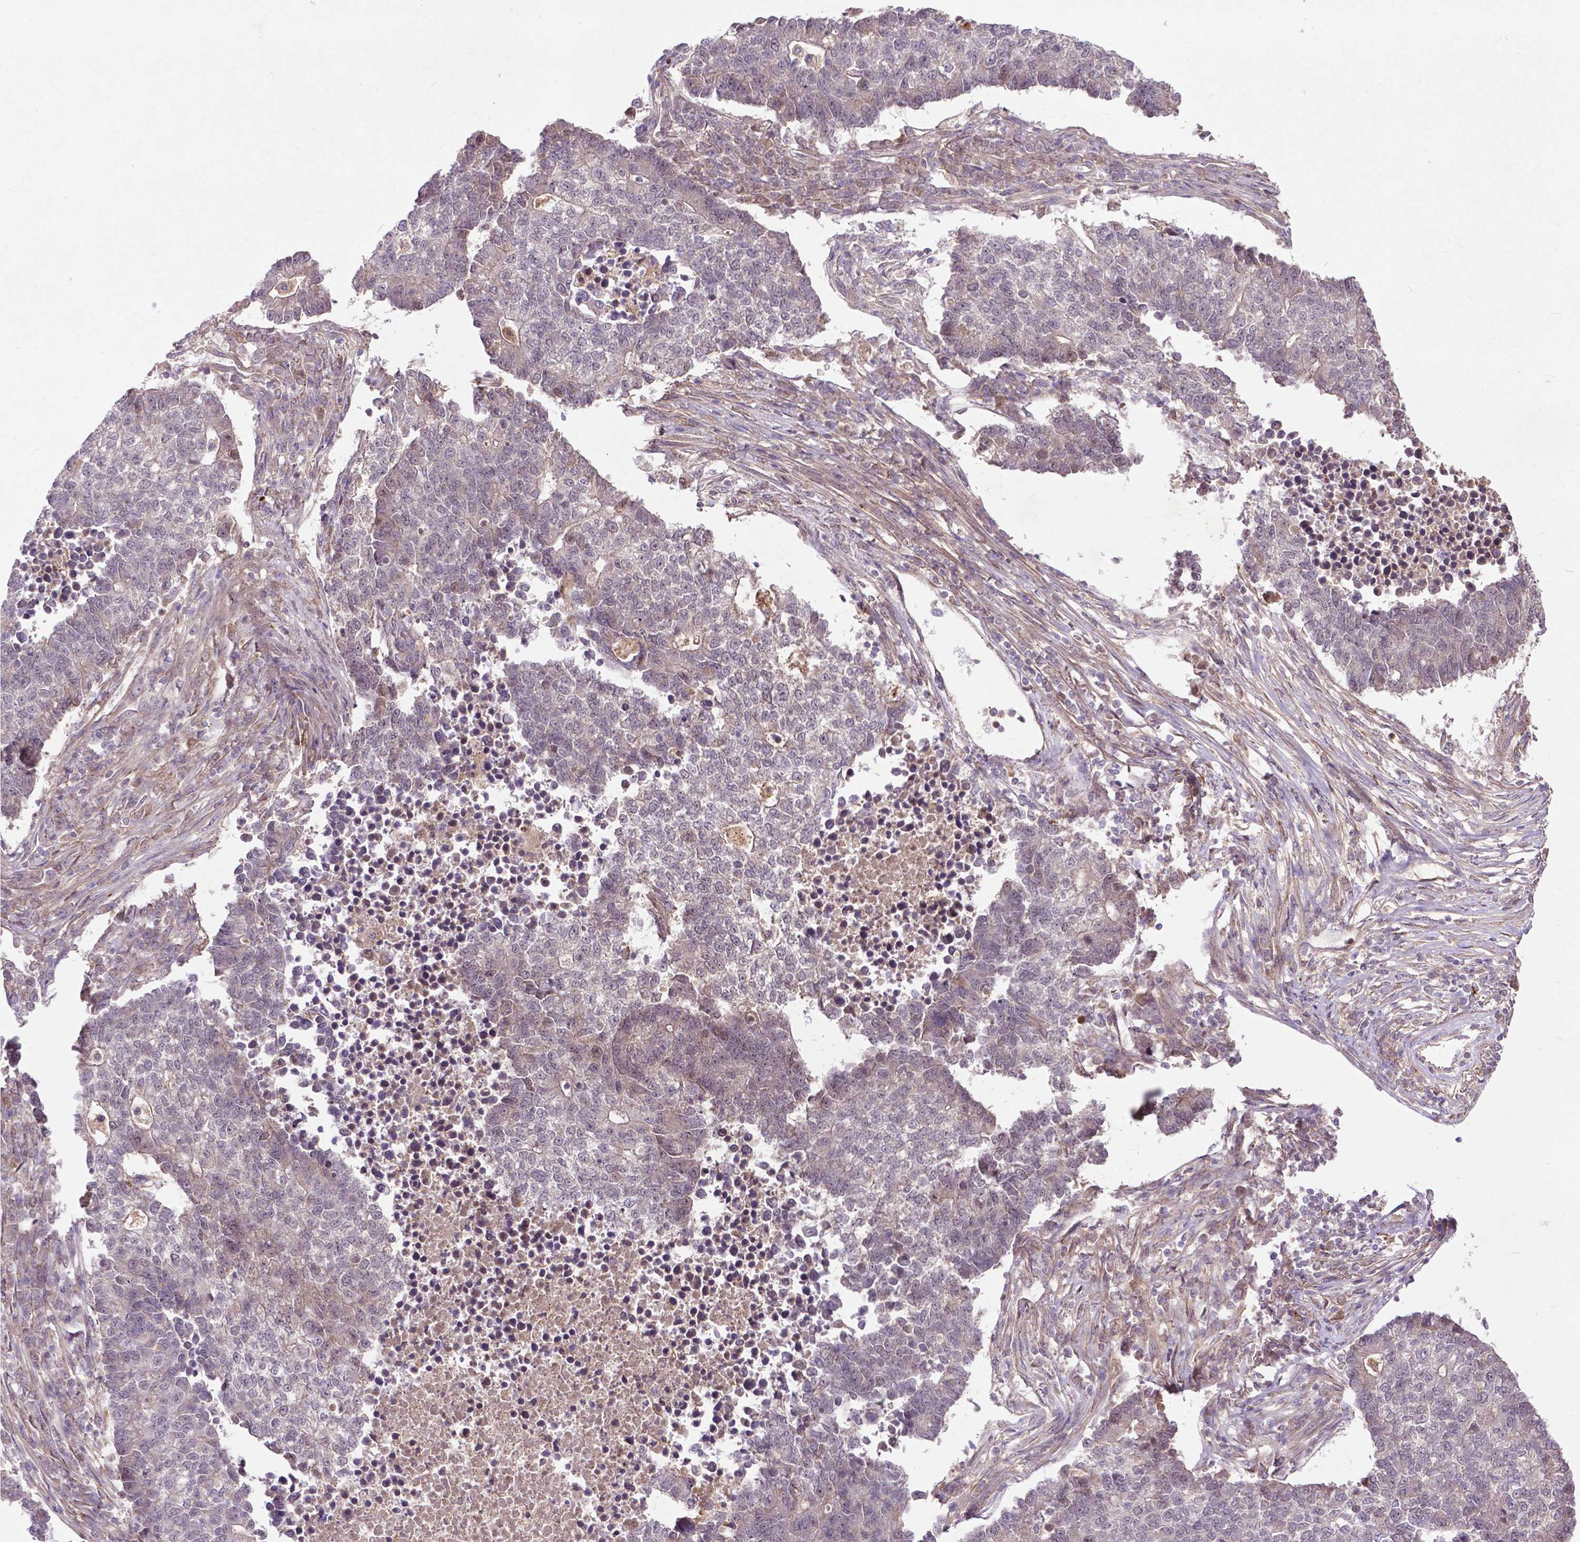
{"staining": {"intensity": "weak", "quantity": "<25%", "location": "cytoplasmic/membranous"}, "tissue": "lung cancer", "cell_type": "Tumor cells", "image_type": "cancer", "snomed": [{"axis": "morphology", "description": "Adenocarcinoma, NOS"}, {"axis": "topography", "description": "Lung"}], "caption": "The histopathology image exhibits no significant expression in tumor cells of lung cancer (adenocarcinoma).", "gene": "PARP3", "patient": {"sex": "male", "age": 57}}